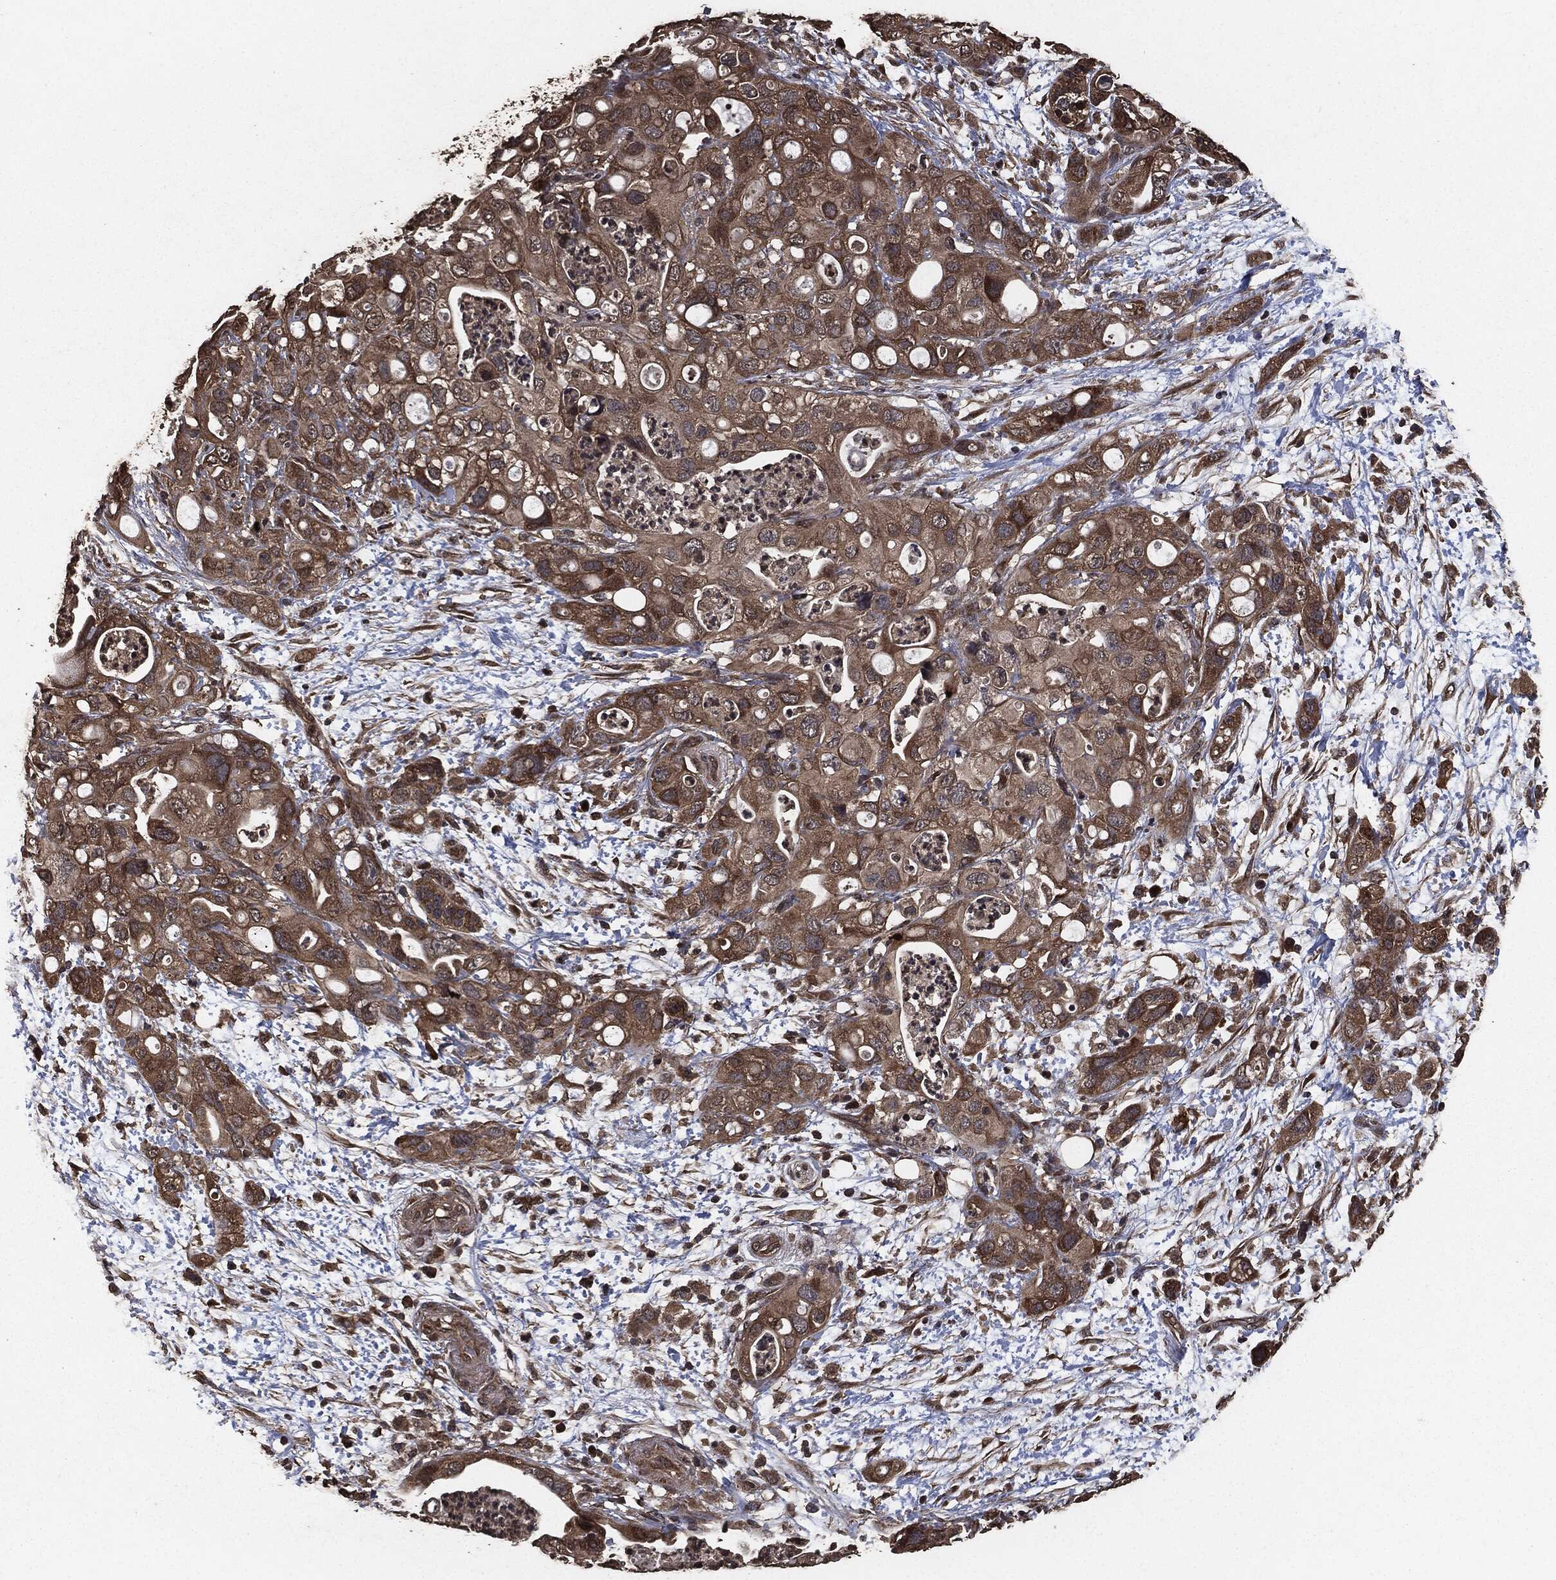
{"staining": {"intensity": "moderate", "quantity": ">75%", "location": "cytoplasmic/membranous"}, "tissue": "pancreatic cancer", "cell_type": "Tumor cells", "image_type": "cancer", "snomed": [{"axis": "morphology", "description": "Adenocarcinoma, NOS"}, {"axis": "topography", "description": "Pancreas"}], "caption": "An immunohistochemistry (IHC) micrograph of neoplastic tissue is shown. Protein staining in brown labels moderate cytoplasmic/membranous positivity in pancreatic cancer (adenocarcinoma) within tumor cells.", "gene": "AKT1S1", "patient": {"sex": "female", "age": 72}}